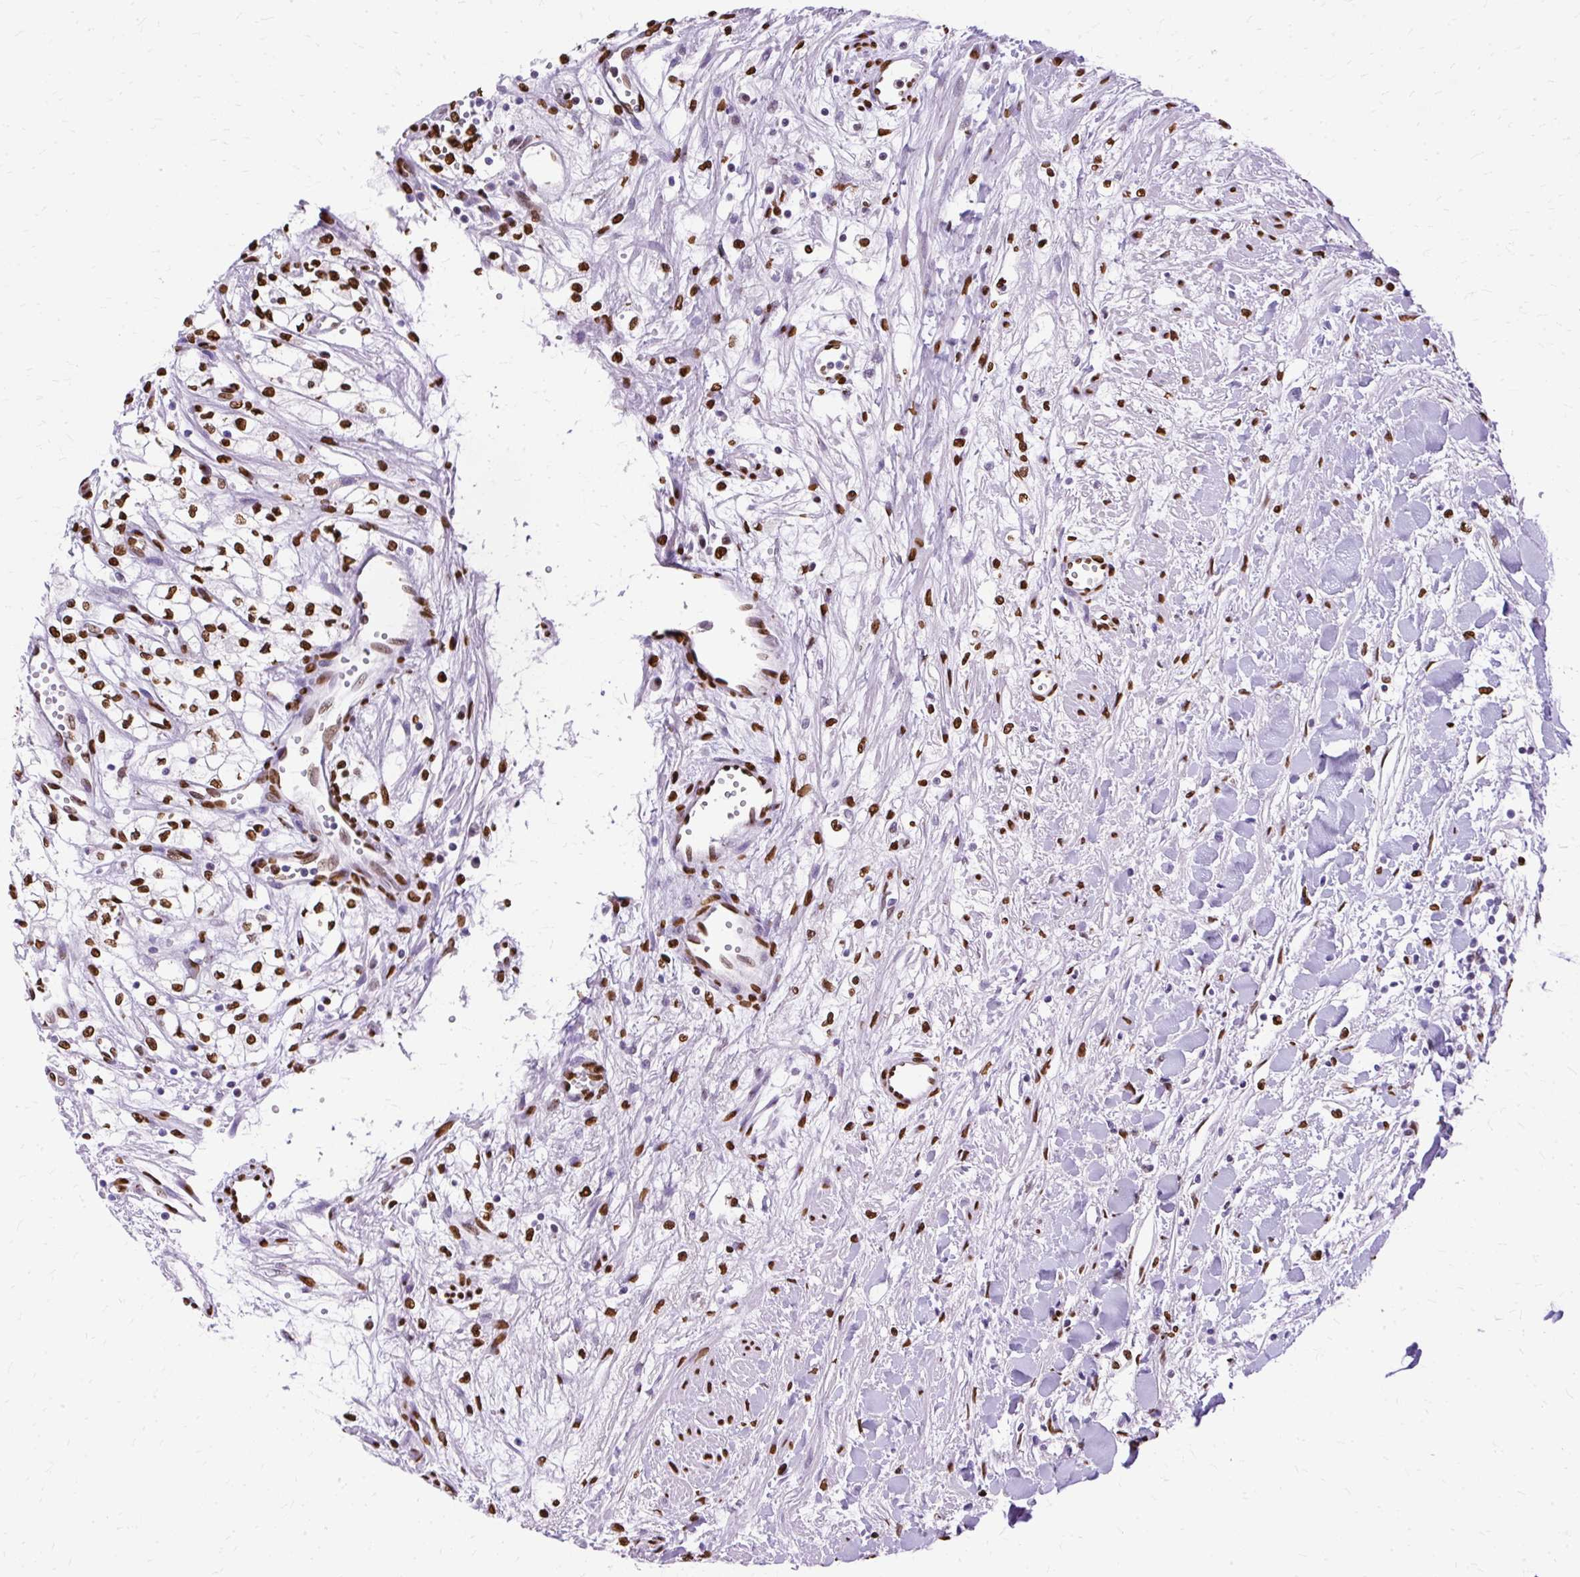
{"staining": {"intensity": "strong", "quantity": ">75%", "location": "nuclear"}, "tissue": "renal cancer", "cell_type": "Tumor cells", "image_type": "cancer", "snomed": [{"axis": "morphology", "description": "Adenocarcinoma, NOS"}, {"axis": "topography", "description": "Kidney"}], "caption": "Immunohistochemical staining of renal cancer (adenocarcinoma) demonstrates high levels of strong nuclear expression in approximately >75% of tumor cells. The protein of interest is shown in brown color, while the nuclei are stained blue.", "gene": "TMEM184C", "patient": {"sex": "male", "age": 59}}